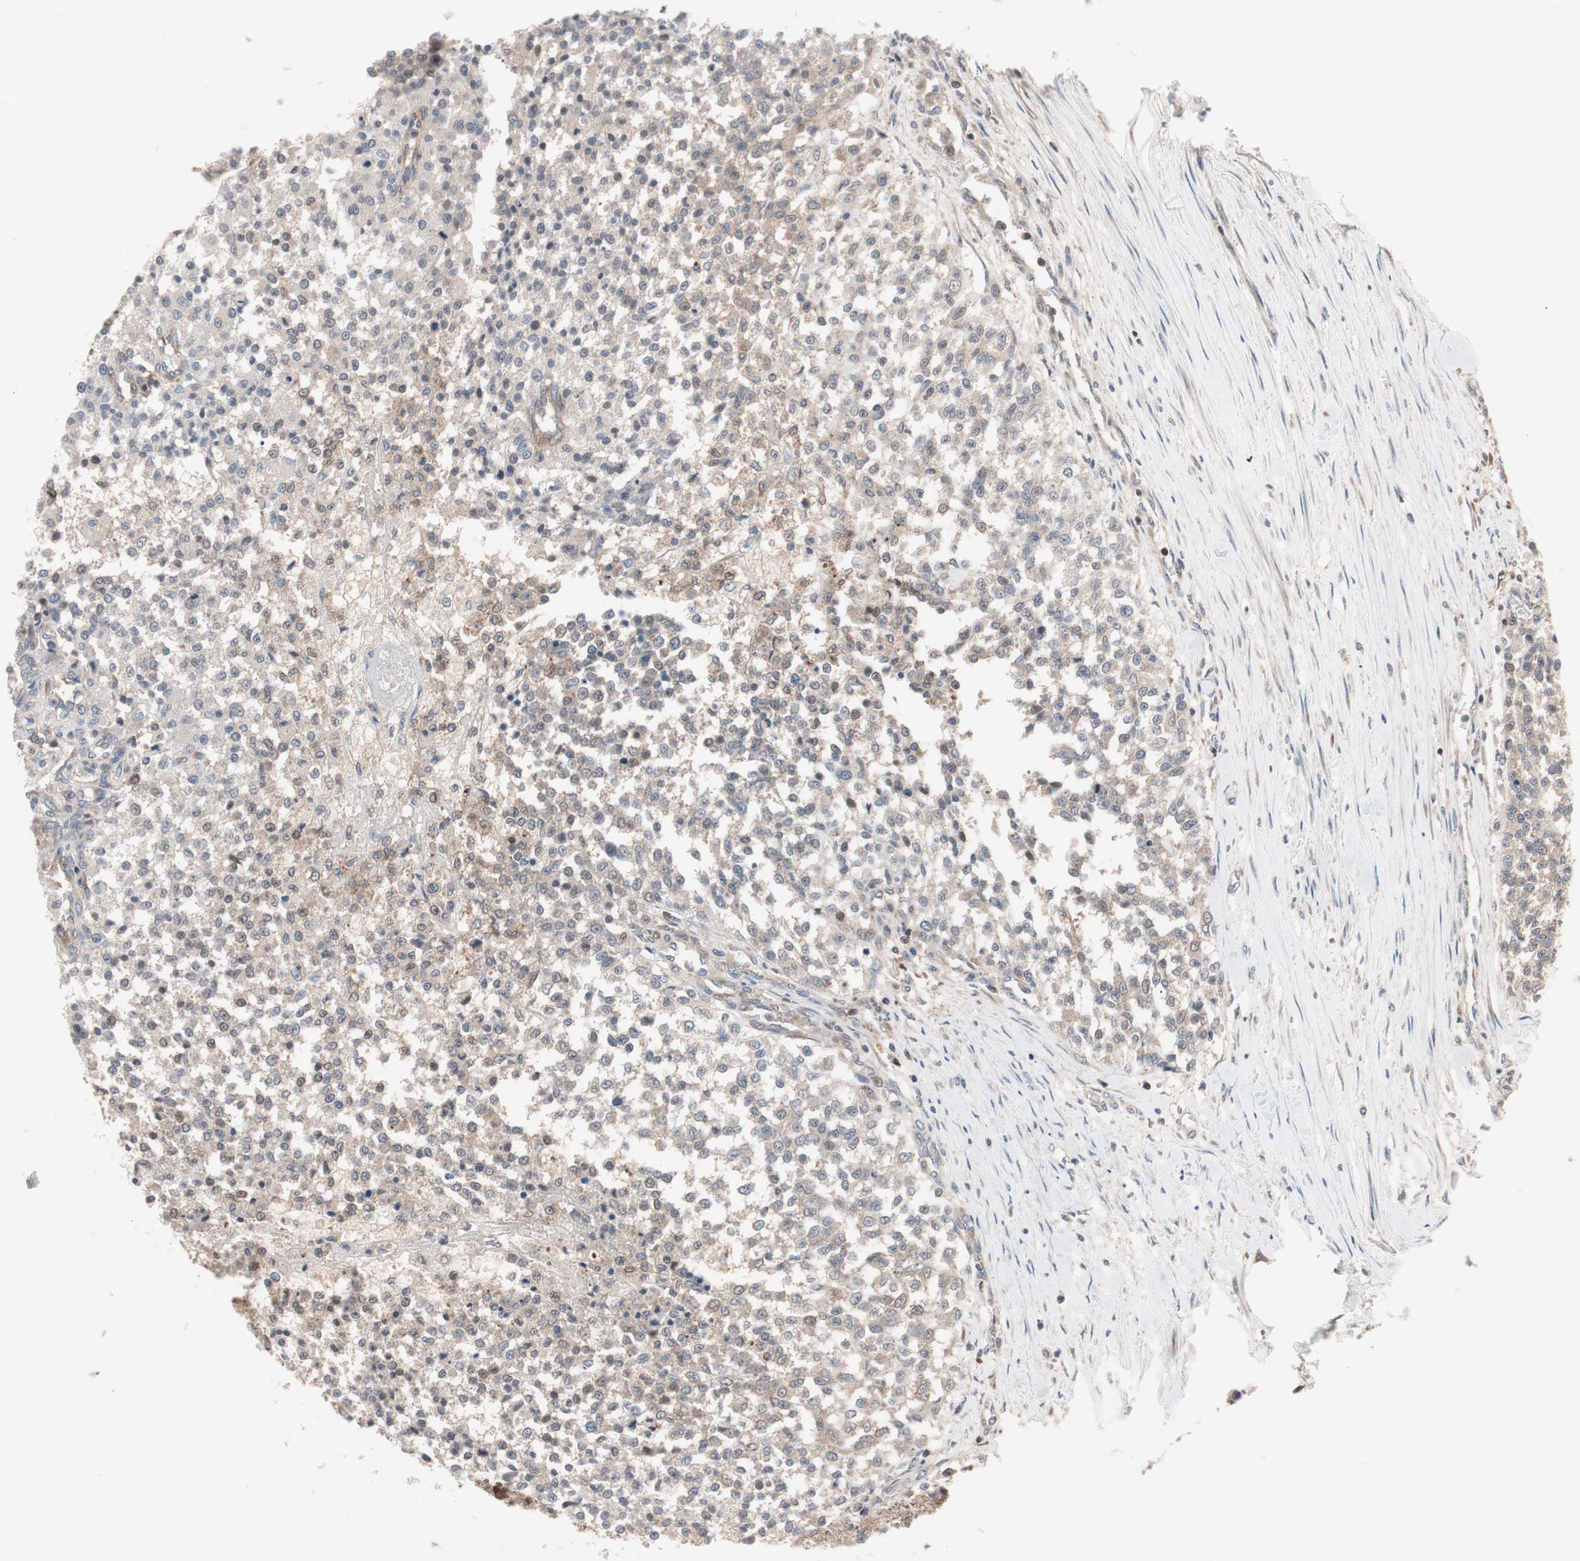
{"staining": {"intensity": "weak", "quantity": "<25%", "location": "cytoplasmic/membranous"}, "tissue": "testis cancer", "cell_type": "Tumor cells", "image_type": "cancer", "snomed": [{"axis": "morphology", "description": "Seminoma, NOS"}, {"axis": "topography", "description": "Testis"}], "caption": "A high-resolution photomicrograph shows IHC staining of seminoma (testis), which shows no significant expression in tumor cells. (Brightfield microscopy of DAB (3,3'-diaminobenzidine) IHC at high magnification).", "gene": "IRS1", "patient": {"sex": "male", "age": 59}}